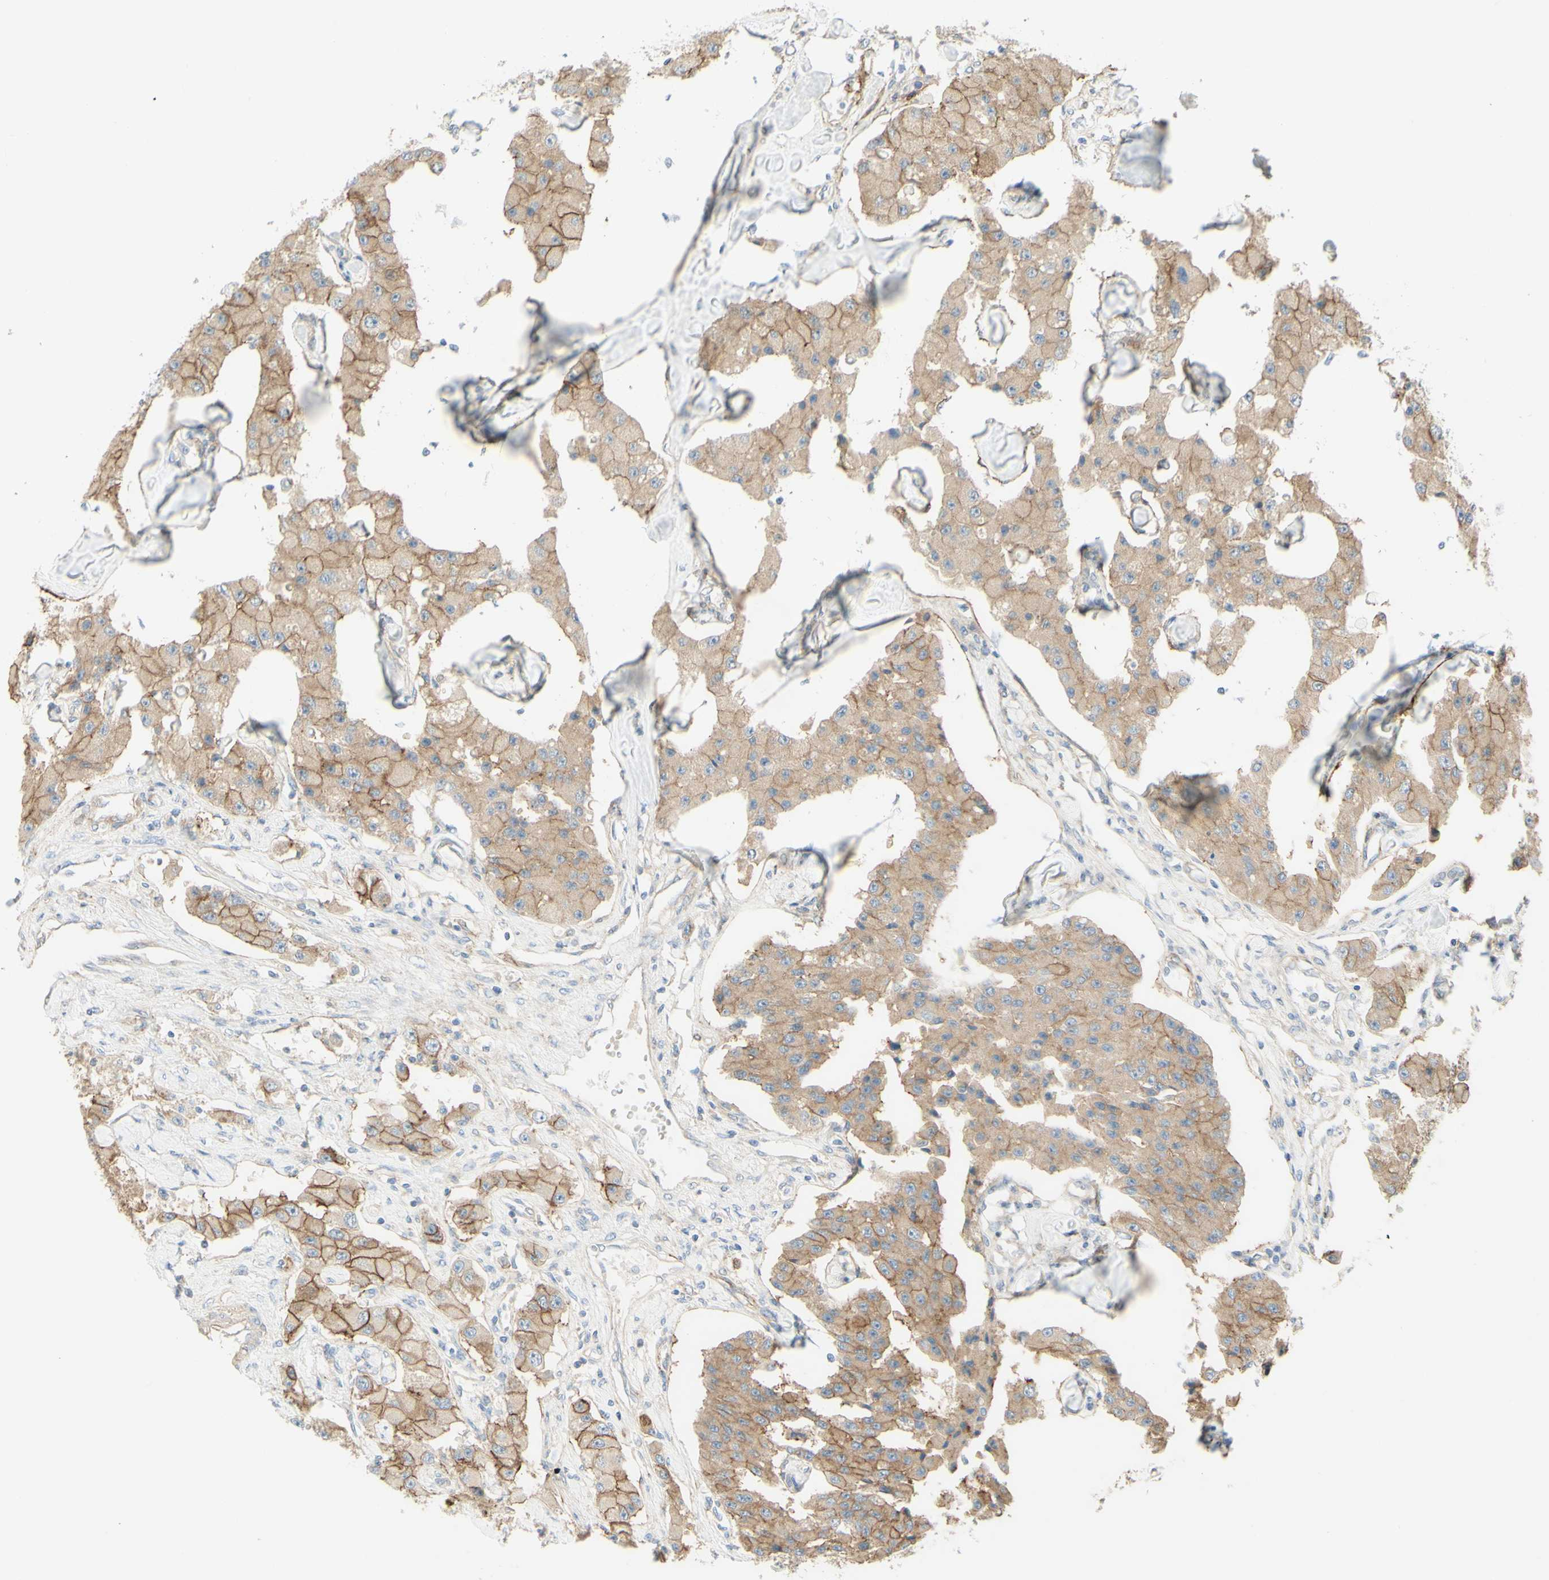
{"staining": {"intensity": "moderate", "quantity": ">75%", "location": "cytoplasmic/membranous"}, "tissue": "carcinoid", "cell_type": "Tumor cells", "image_type": "cancer", "snomed": [{"axis": "morphology", "description": "Carcinoid, malignant, NOS"}, {"axis": "topography", "description": "Pancreas"}], "caption": "A high-resolution histopathology image shows immunohistochemistry staining of carcinoid, which displays moderate cytoplasmic/membranous staining in approximately >75% of tumor cells.", "gene": "ALCAM", "patient": {"sex": "male", "age": 41}}